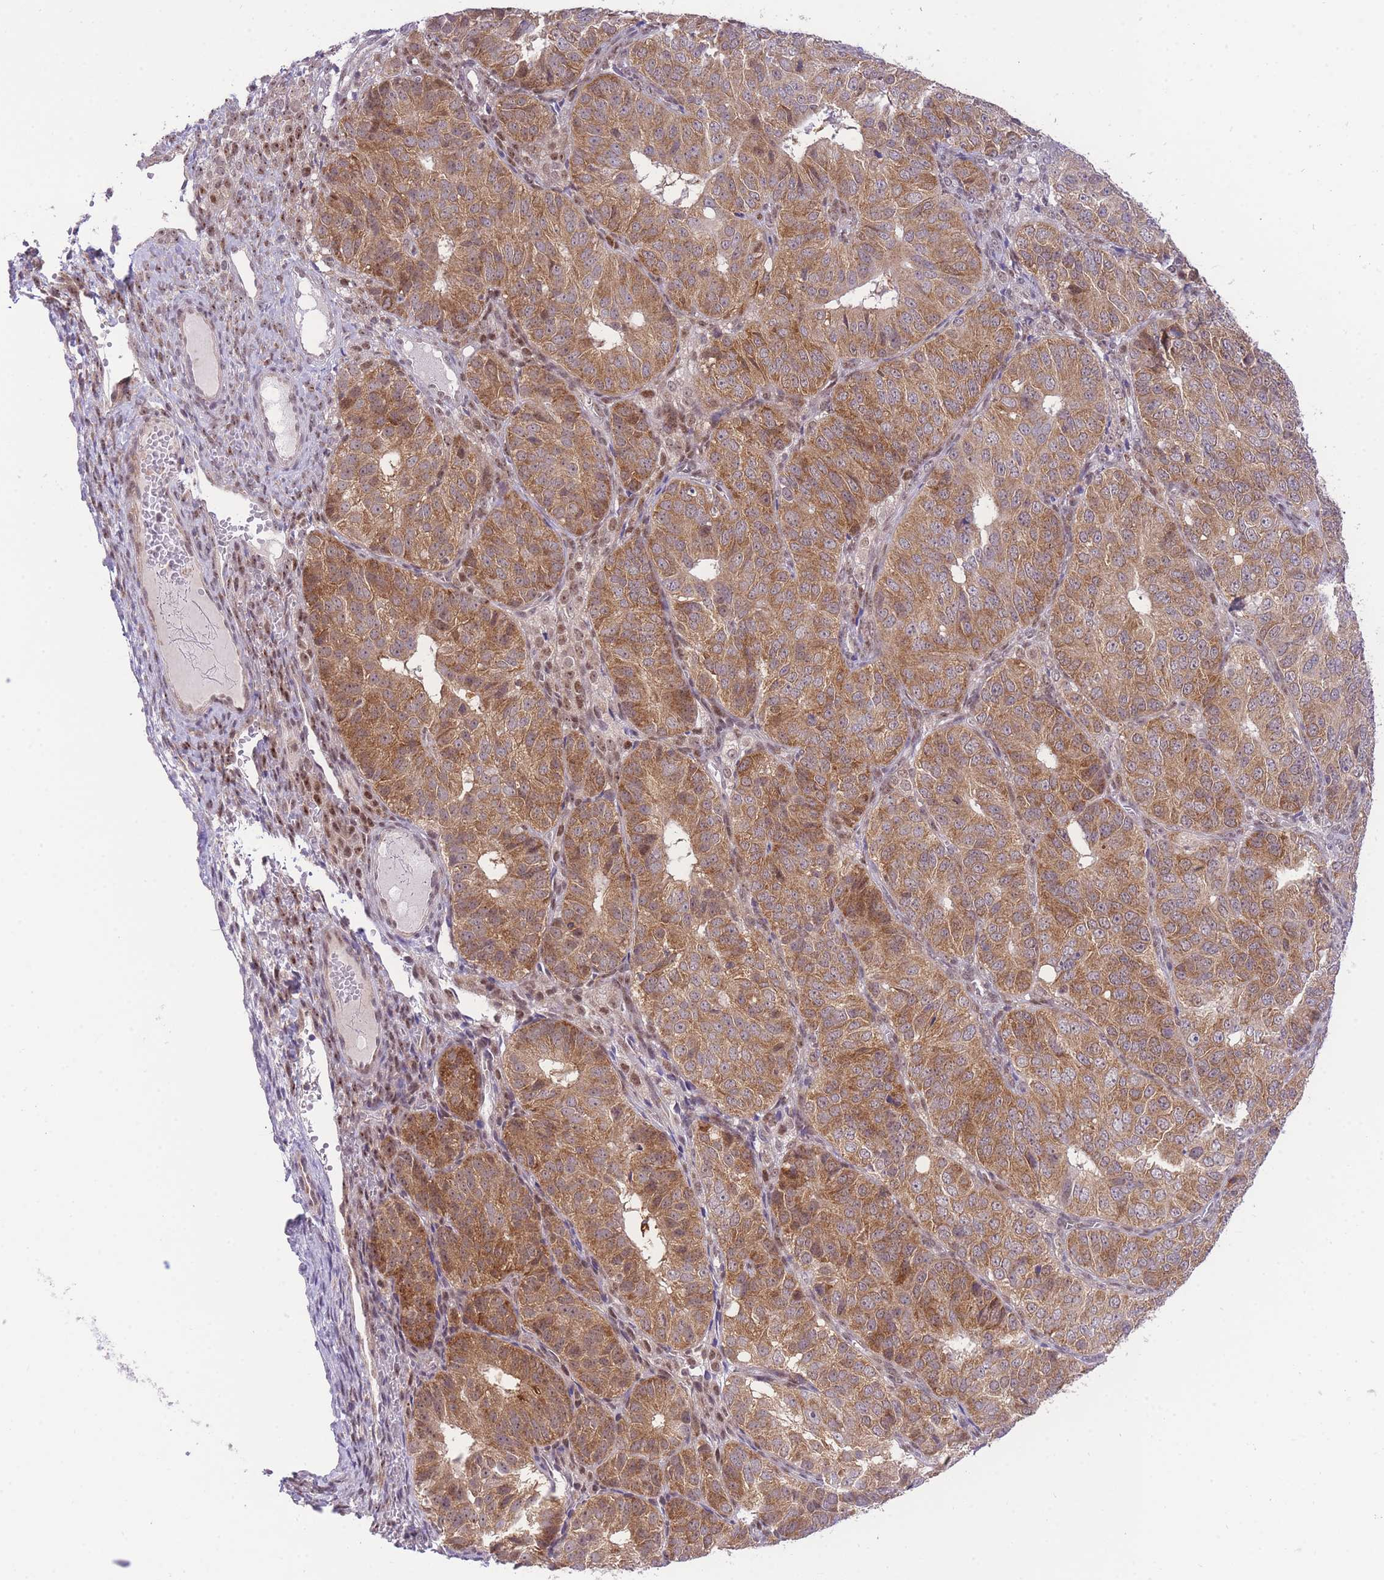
{"staining": {"intensity": "moderate", "quantity": ">75%", "location": "nuclear"}, "tissue": "ovarian cancer", "cell_type": "Tumor cells", "image_type": "cancer", "snomed": [{"axis": "morphology", "description": "Carcinoma, endometroid"}, {"axis": "topography", "description": "Ovary"}], "caption": "Human ovarian cancer stained with a brown dye demonstrates moderate nuclear positive staining in about >75% of tumor cells.", "gene": "STK39", "patient": {"sex": "female", "age": 51}}